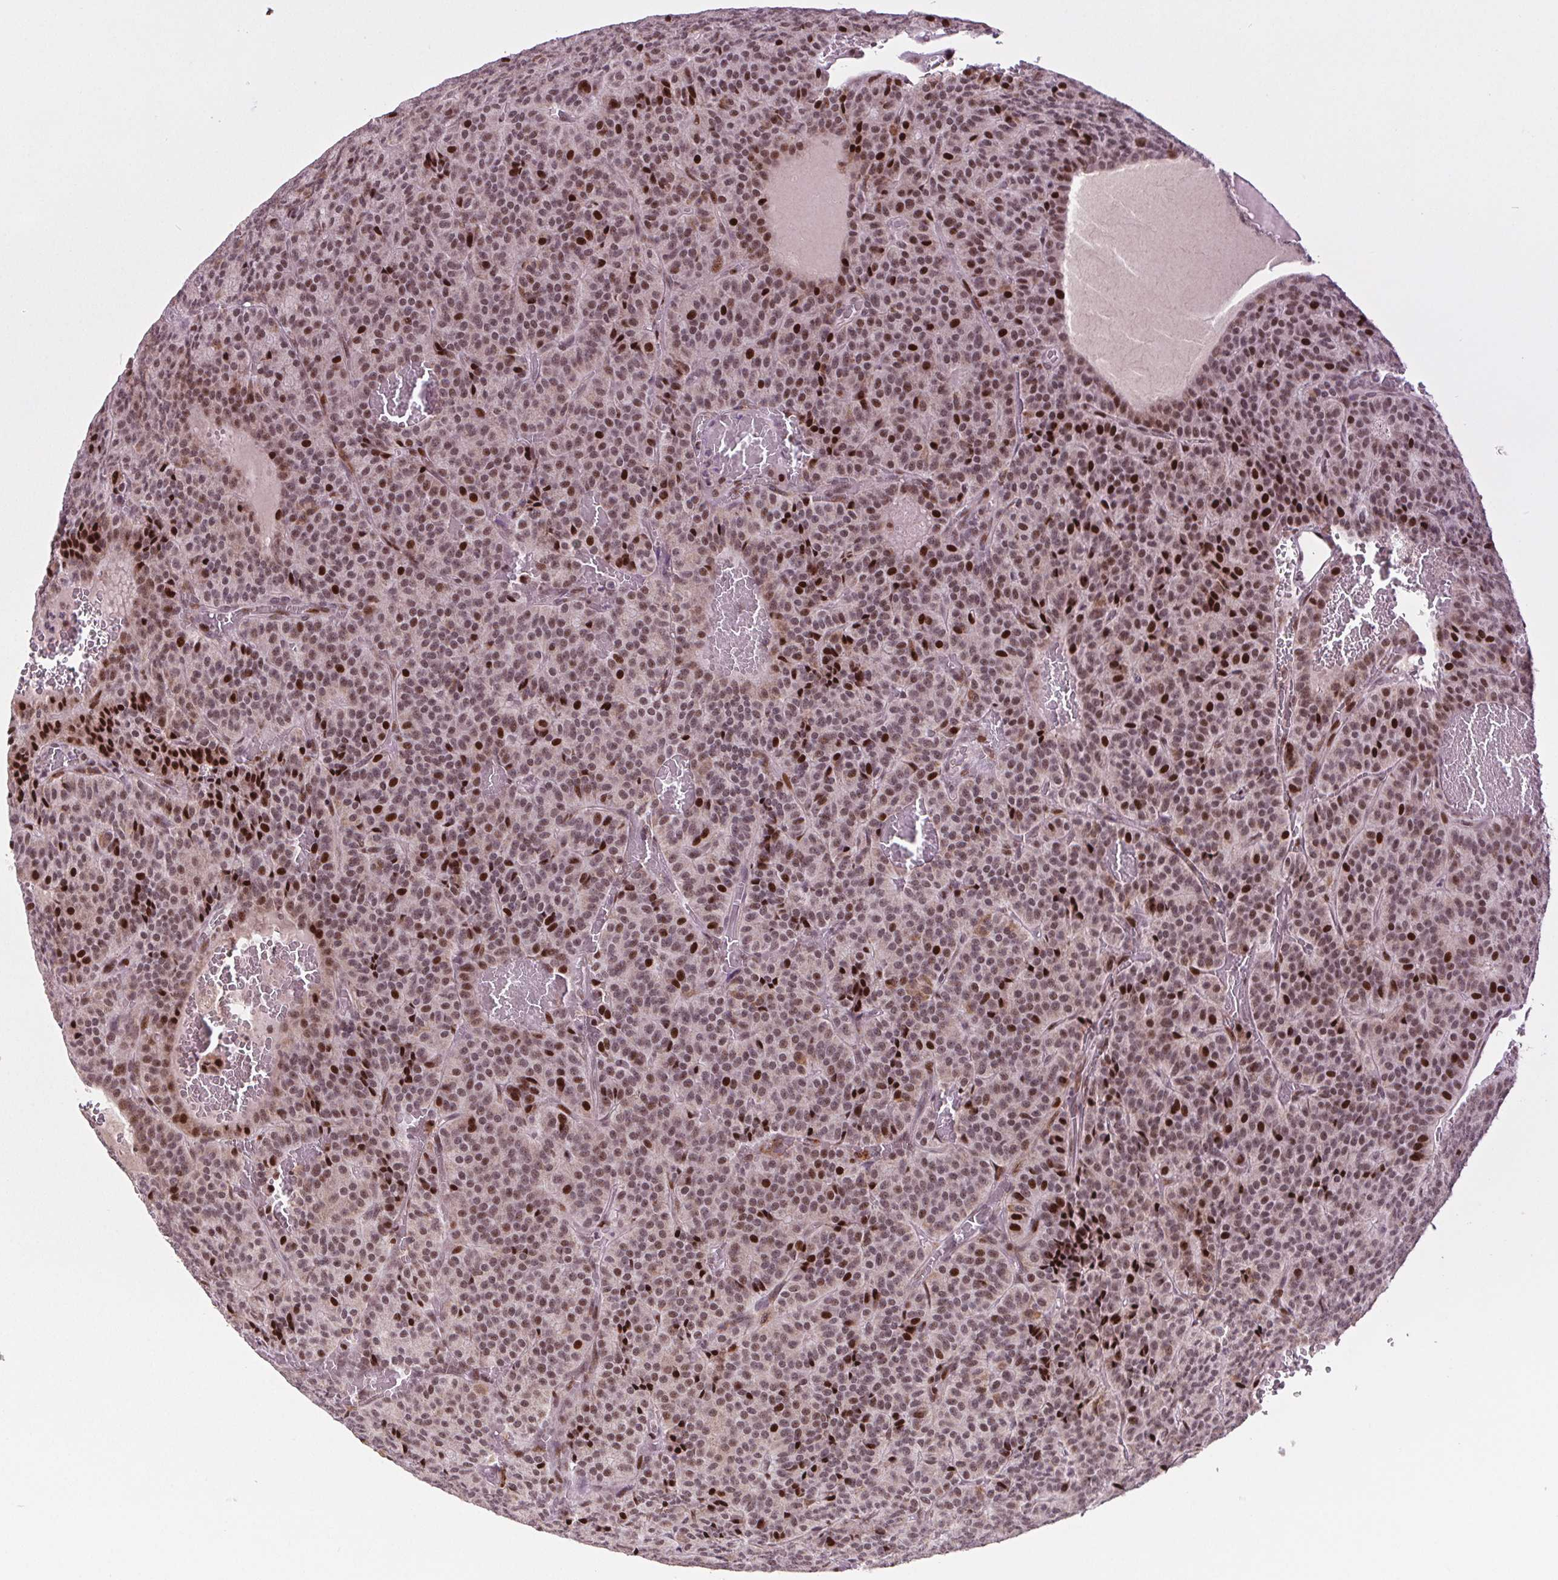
{"staining": {"intensity": "strong", "quantity": "<25%", "location": "nuclear"}, "tissue": "carcinoid", "cell_type": "Tumor cells", "image_type": "cancer", "snomed": [{"axis": "morphology", "description": "Carcinoid, malignant, NOS"}, {"axis": "topography", "description": "Lung"}], "caption": "Carcinoid (malignant) stained with DAB immunohistochemistry (IHC) shows medium levels of strong nuclear expression in about <25% of tumor cells.", "gene": "SNRNP35", "patient": {"sex": "male", "age": 70}}